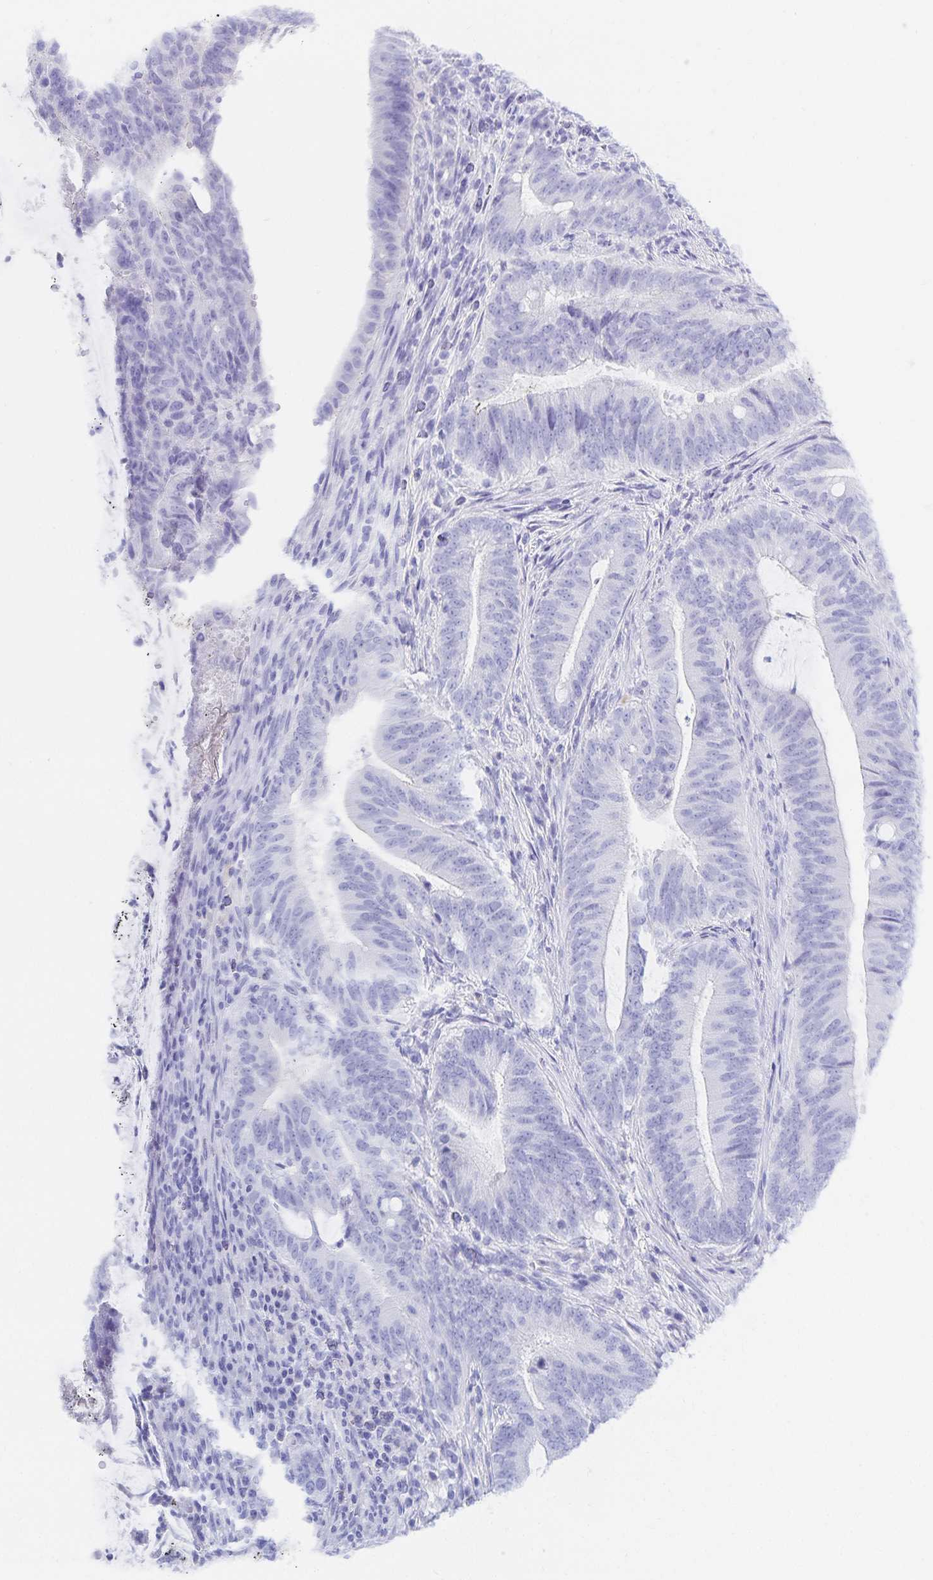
{"staining": {"intensity": "negative", "quantity": "none", "location": "none"}, "tissue": "colorectal cancer", "cell_type": "Tumor cells", "image_type": "cancer", "snomed": [{"axis": "morphology", "description": "Adenocarcinoma, NOS"}, {"axis": "topography", "description": "Colon"}], "caption": "A micrograph of colorectal cancer stained for a protein exhibits no brown staining in tumor cells.", "gene": "SNTN", "patient": {"sex": "female", "age": 43}}